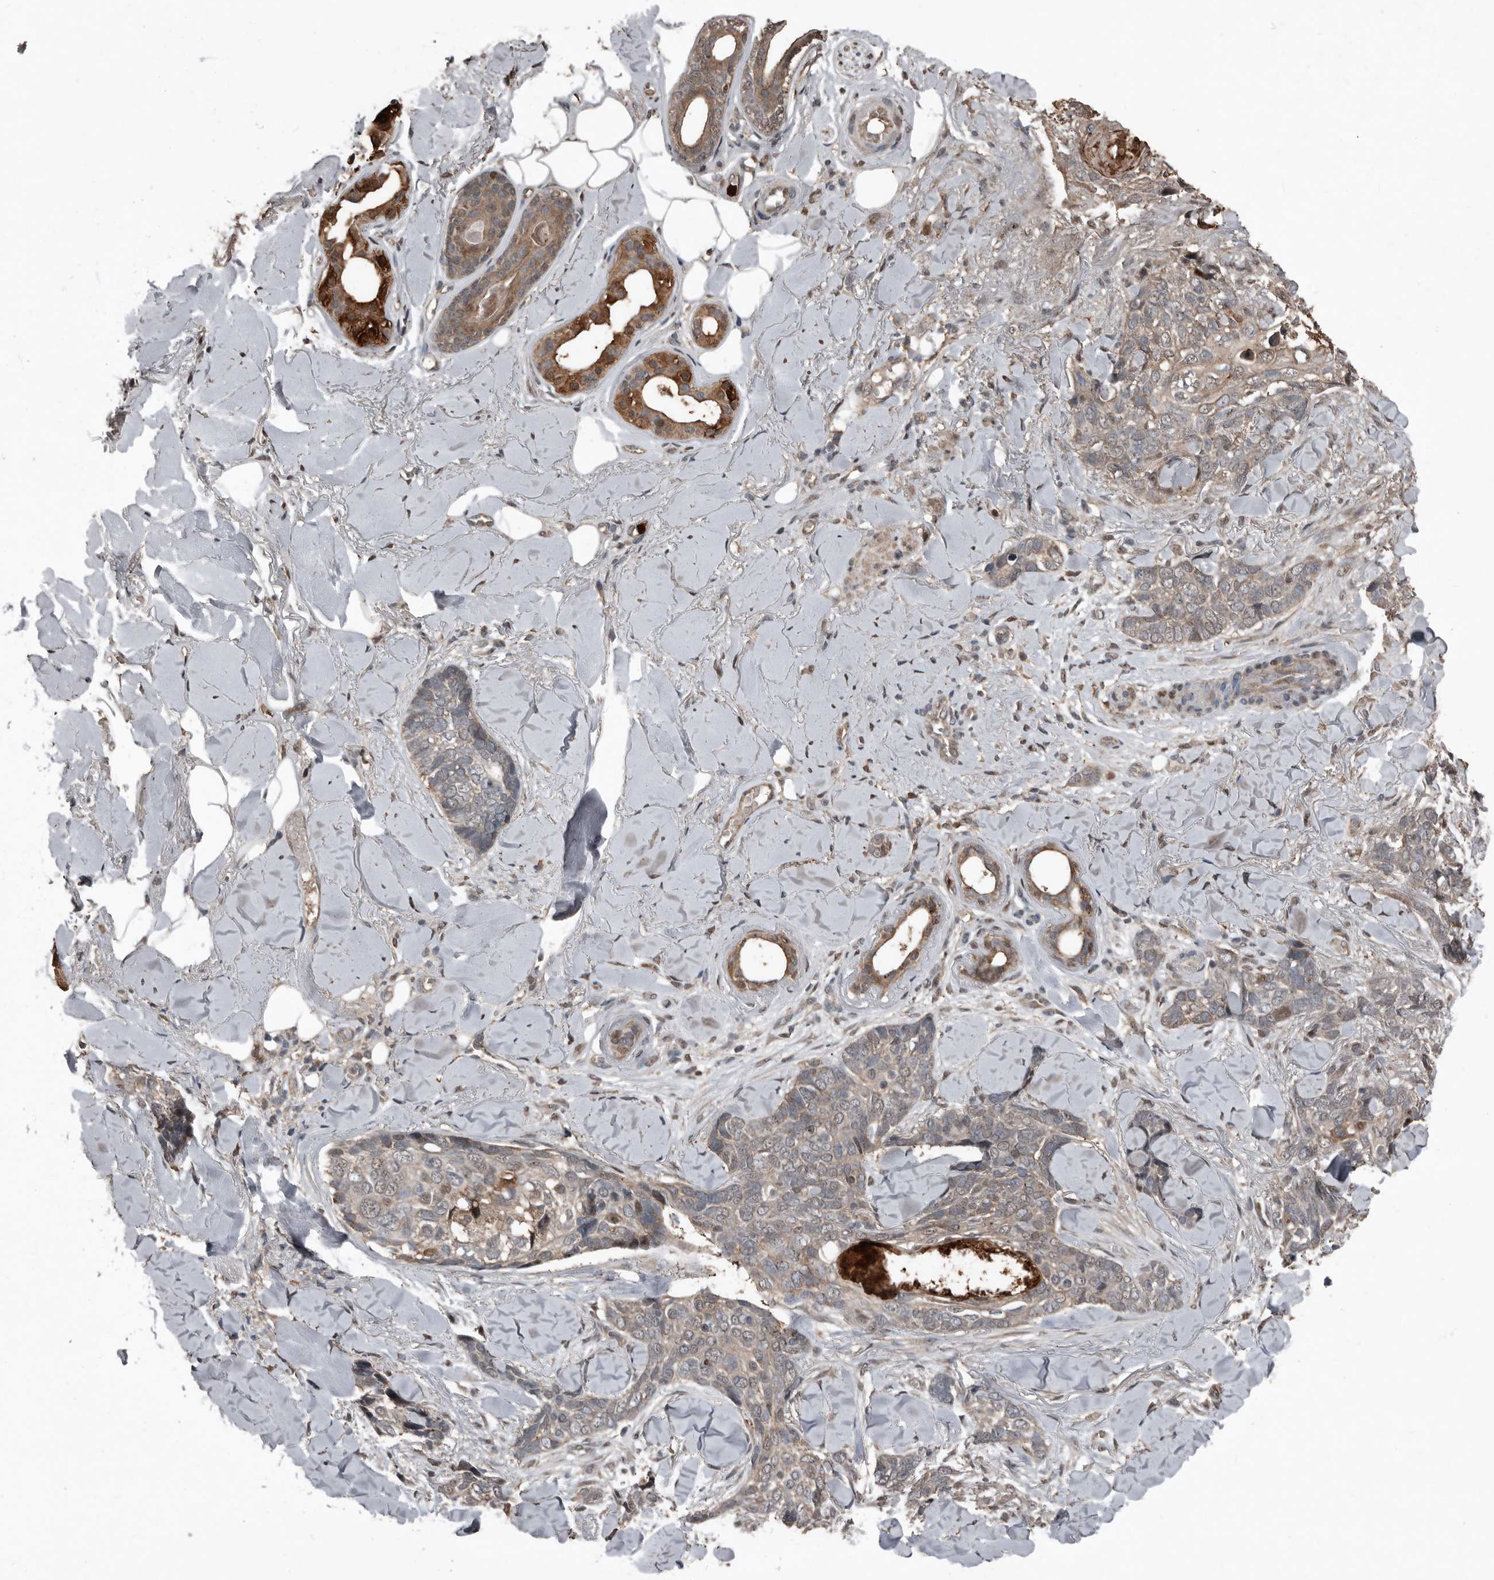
{"staining": {"intensity": "weak", "quantity": "<25%", "location": "cytoplasmic/membranous,nuclear"}, "tissue": "skin cancer", "cell_type": "Tumor cells", "image_type": "cancer", "snomed": [{"axis": "morphology", "description": "Basal cell carcinoma"}, {"axis": "topography", "description": "Skin"}], "caption": "High magnification brightfield microscopy of basal cell carcinoma (skin) stained with DAB (brown) and counterstained with hematoxylin (blue): tumor cells show no significant staining. (DAB (3,3'-diaminobenzidine) IHC visualized using brightfield microscopy, high magnification).", "gene": "FSBP", "patient": {"sex": "female", "age": 82}}